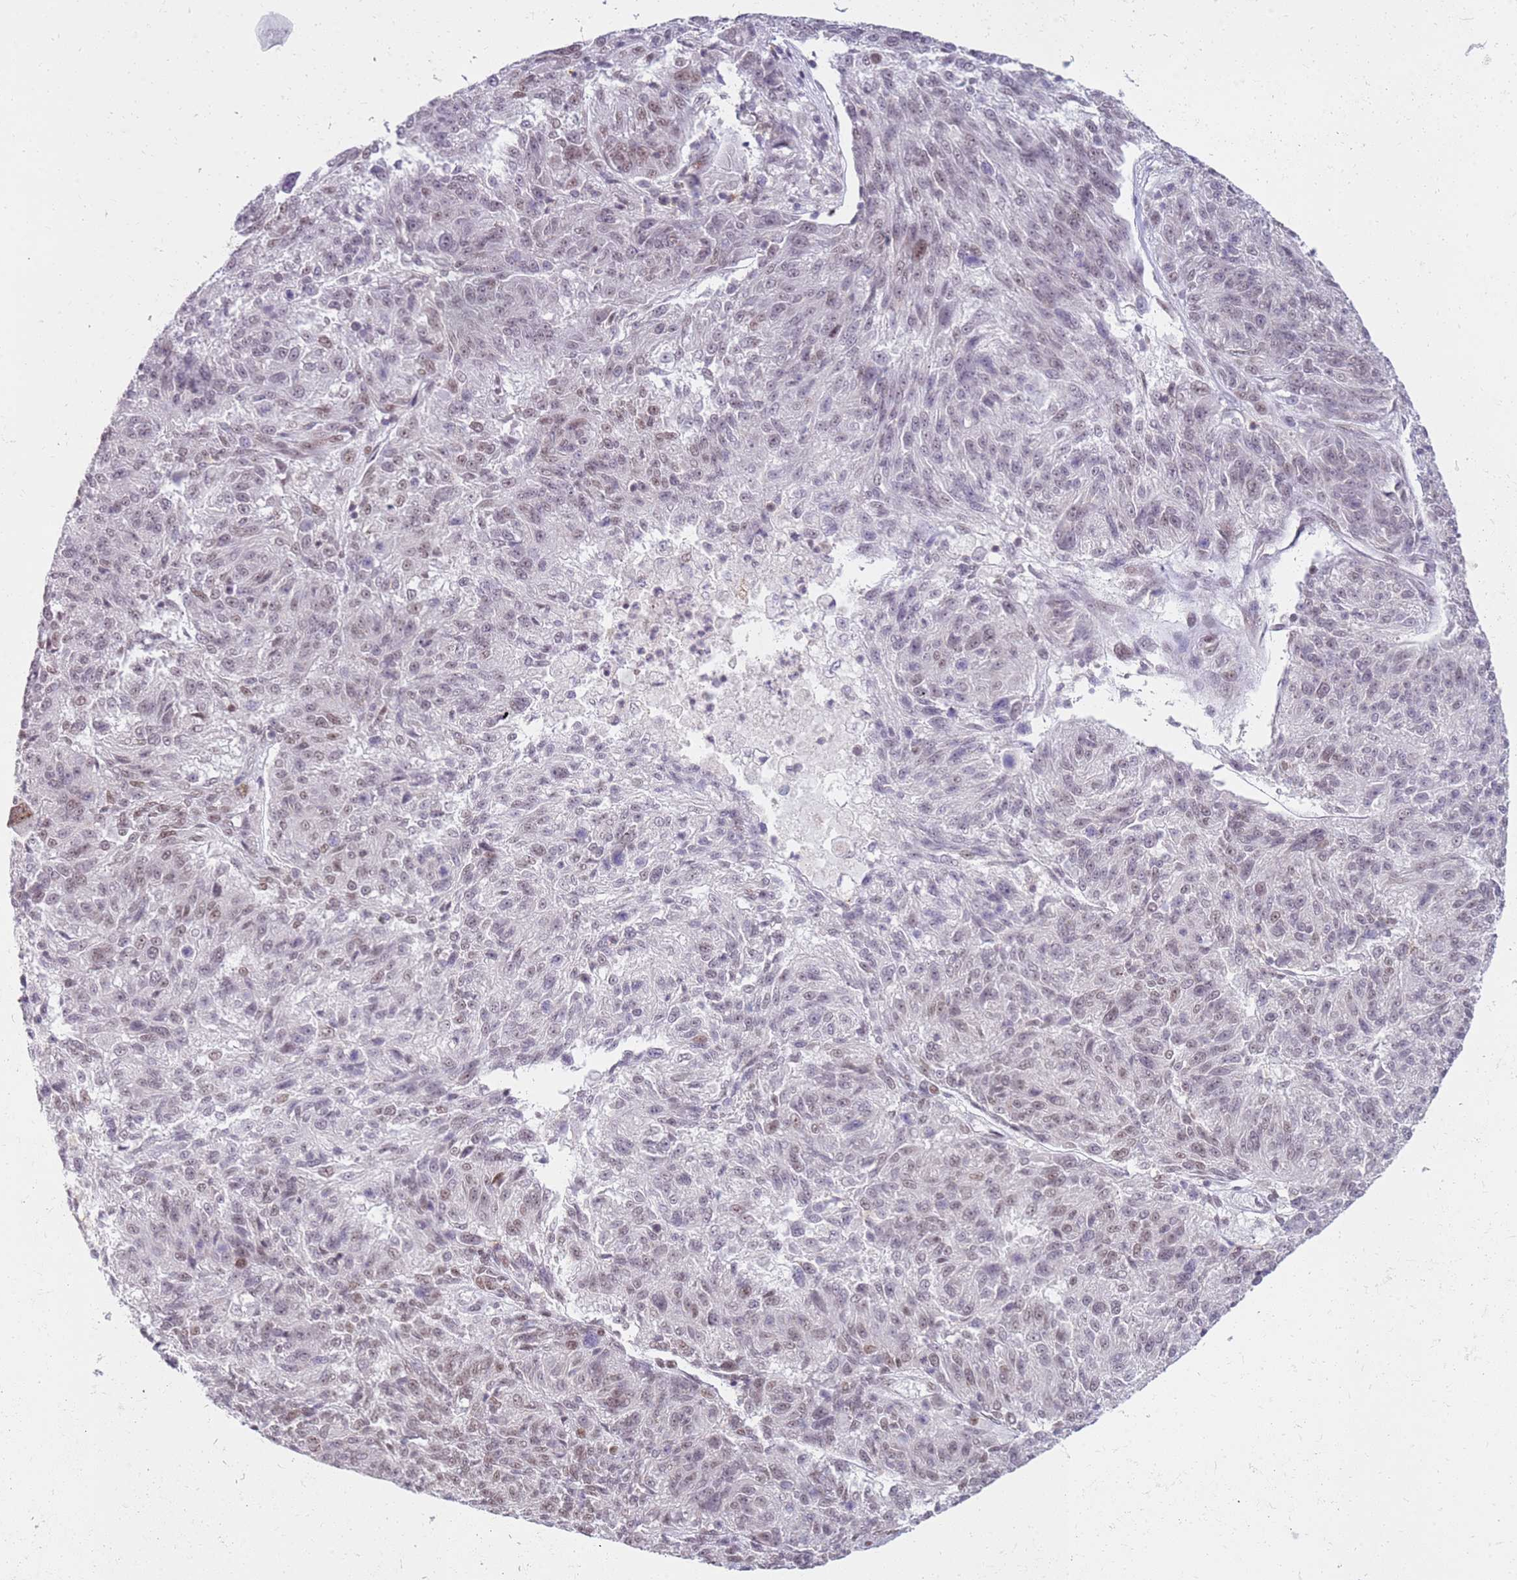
{"staining": {"intensity": "weak", "quantity": "<25%", "location": "nuclear"}, "tissue": "melanoma", "cell_type": "Tumor cells", "image_type": "cancer", "snomed": [{"axis": "morphology", "description": "Malignant melanoma, NOS"}, {"axis": "topography", "description": "Skin"}], "caption": "The histopathology image demonstrates no staining of tumor cells in malignant melanoma.", "gene": "PHC2", "patient": {"sex": "male", "age": 53}}